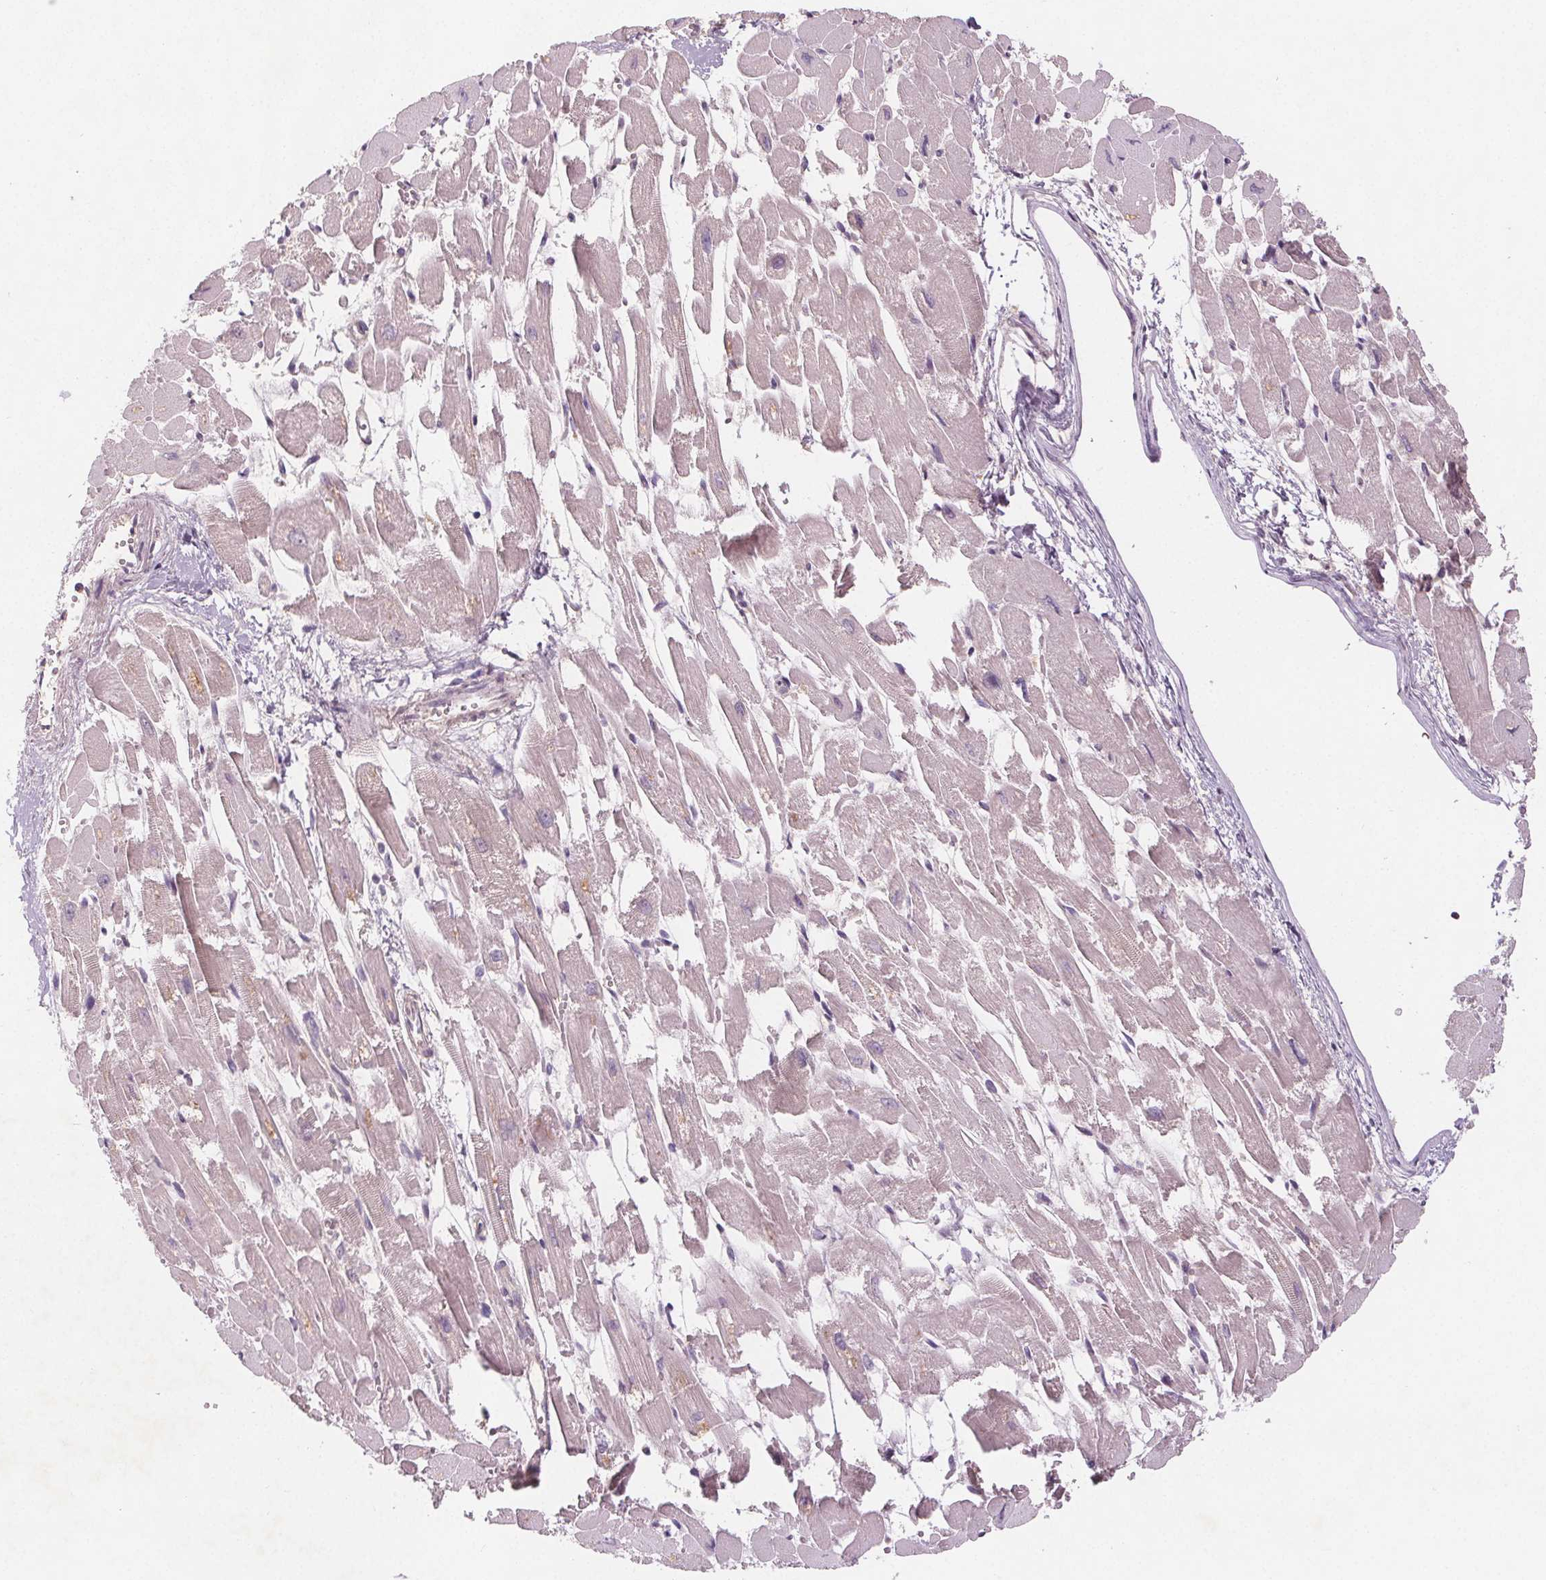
{"staining": {"intensity": "negative", "quantity": "none", "location": "none"}, "tissue": "heart muscle", "cell_type": "Cardiomyocytes", "image_type": "normal", "snomed": [{"axis": "morphology", "description": "Normal tissue, NOS"}, {"axis": "topography", "description": "Heart"}], "caption": "Micrograph shows no significant protein staining in cardiomyocytes of benign heart muscle. (DAB immunohistochemistry (IHC) visualized using brightfield microscopy, high magnification).", "gene": "TMEM80", "patient": {"sex": "female", "age": 52}}